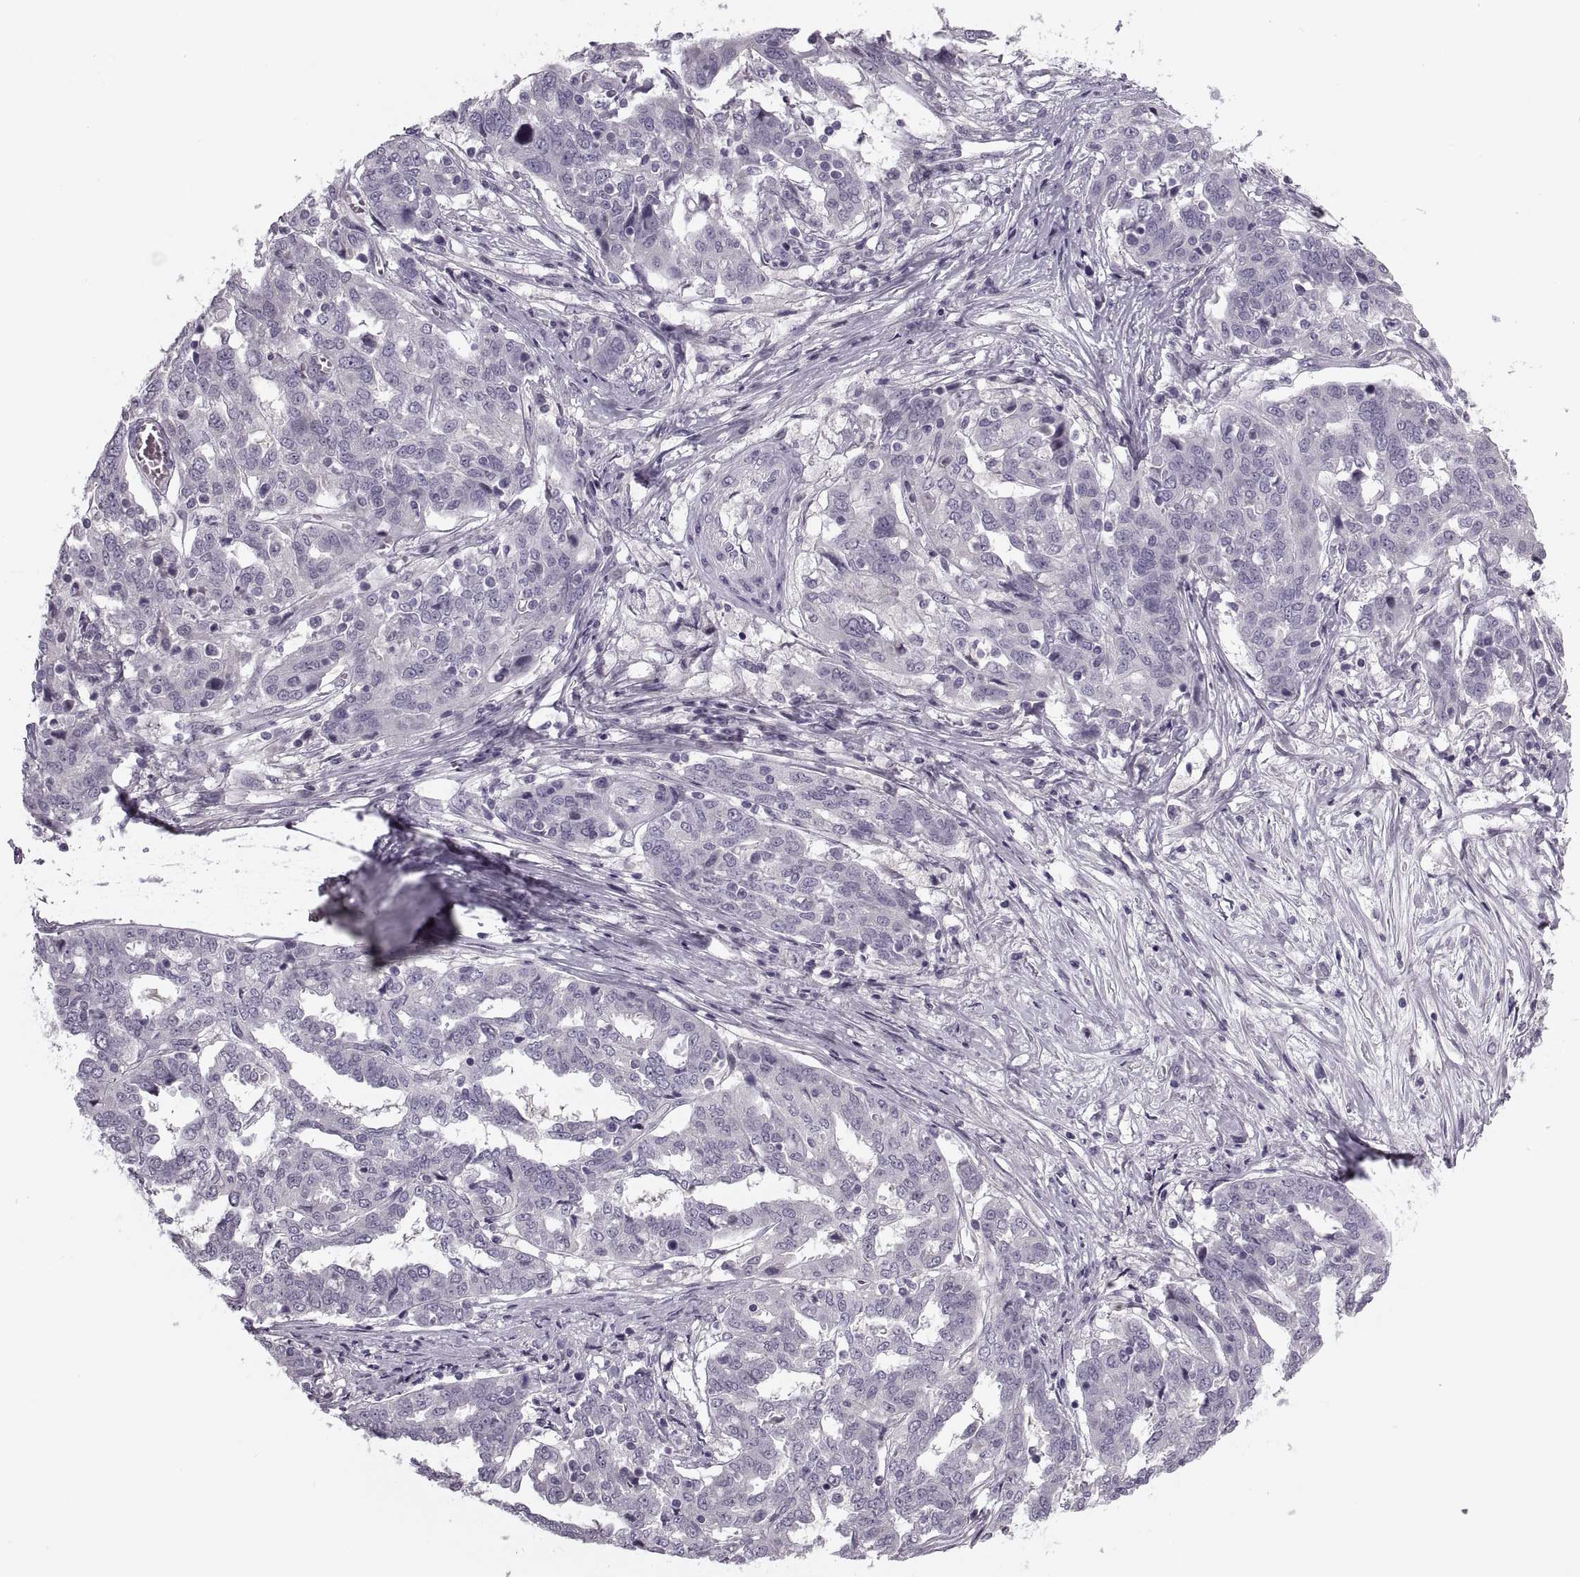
{"staining": {"intensity": "negative", "quantity": "none", "location": "none"}, "tissue": "ovarian cancer", "cell_type": "Tumor cells", "image_type": "cancer", "snomed": [{"axis": "morphology", "description": "Cystadenocarcinoma, serous, NOS"}, {"axis": "topography", "description": "Ovary"}], "caption": "The IHC micrograph has no significant staining in tumor cells of ovarian serous cystadenocarcinoma tissue.", "gene": "PRSS54", "patient": {"sex": "female", "age": 67}}